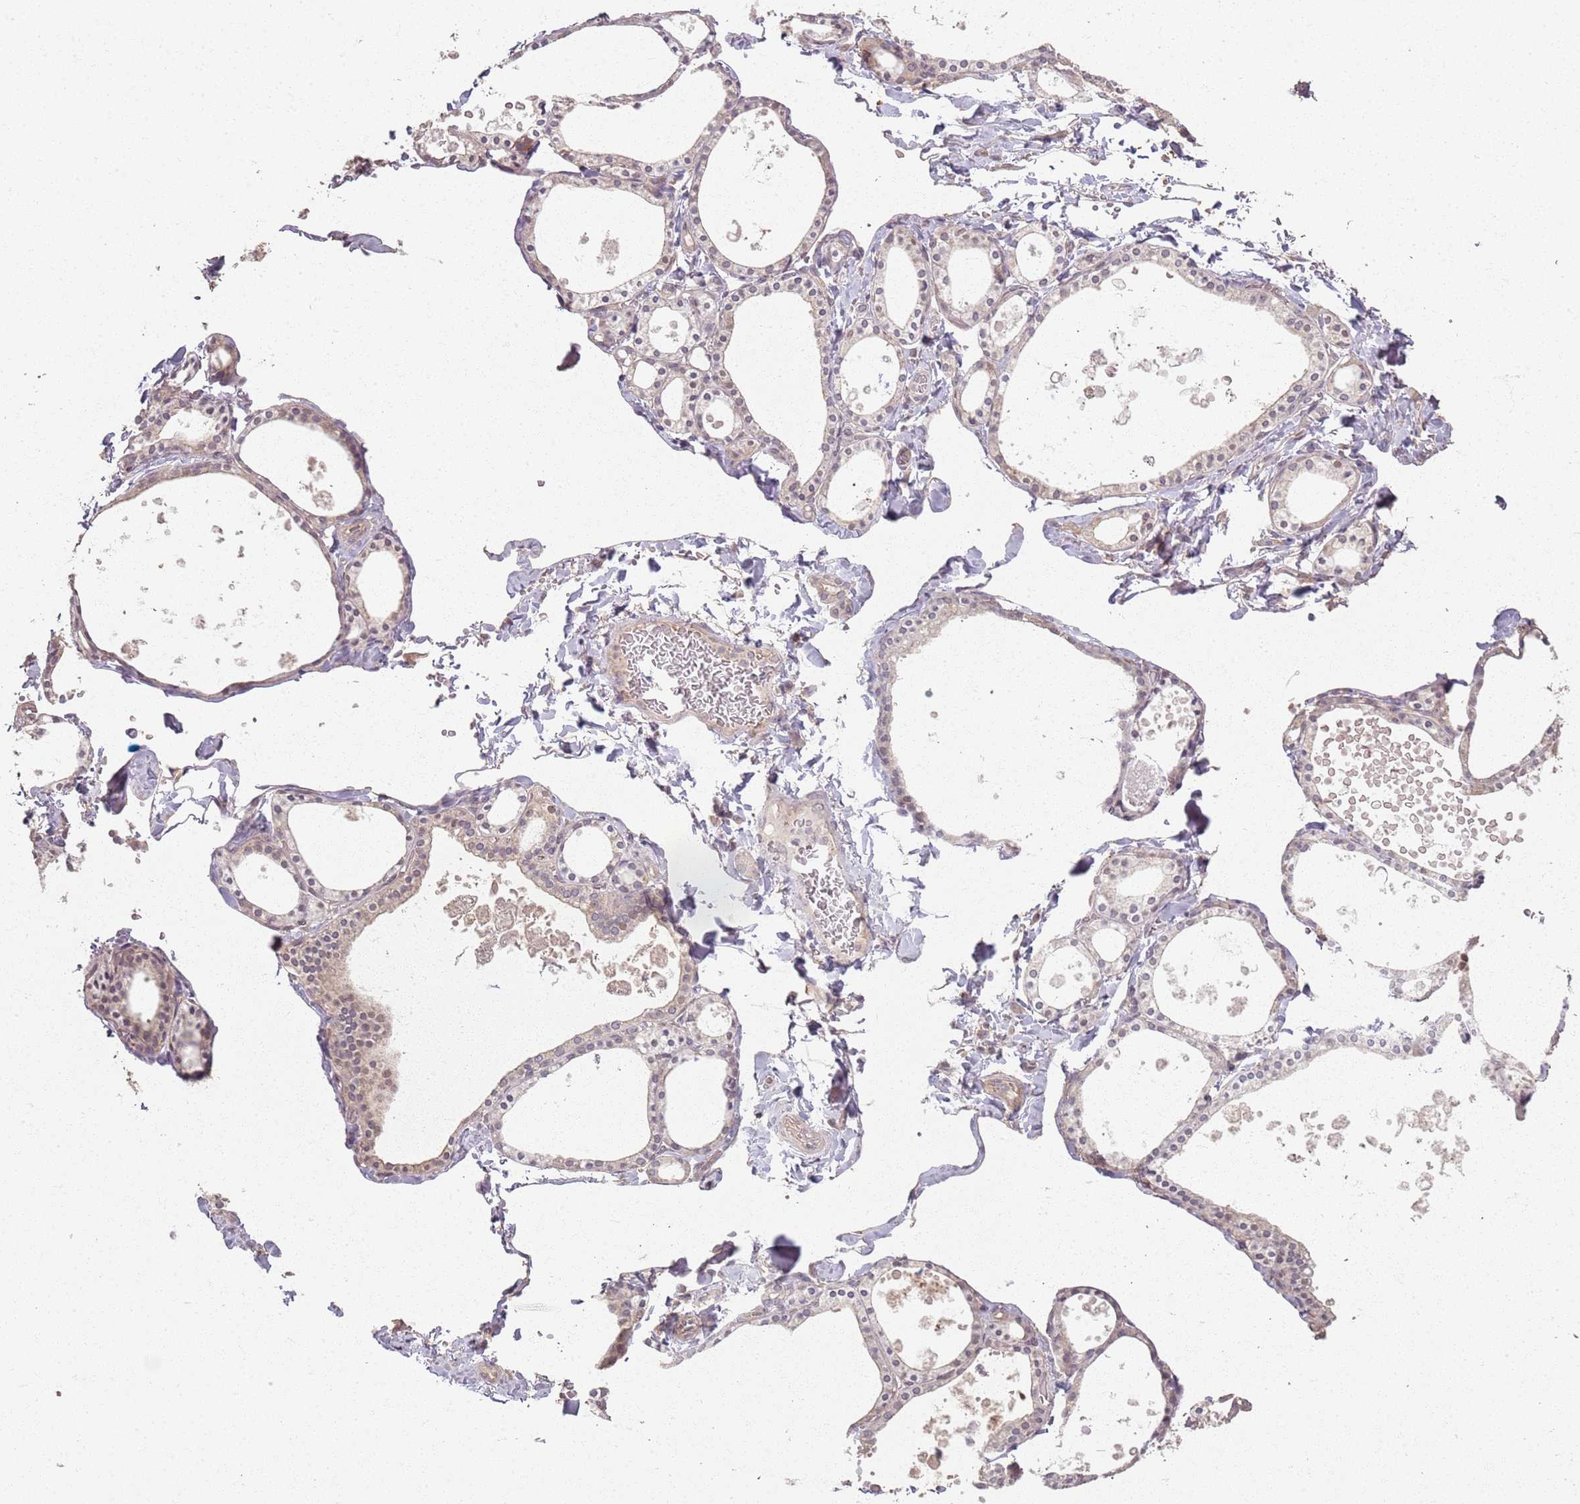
{"staining": {"intensity": "negative", "quantity": "none", "location": "none"}, "tissue": "thyroid gland", "cell_type": "Glandular cells", "image_type": "normal", "snomed": [{"axis": "morphology", "description": "Normal tissue, NOS"}, {"axis": "topography", "description": "Thyroid gland"}], "caption": "Immunohistochemistry (IHC) of normal thyroid gland displays no positivity in glandular cells. Brightfield microscopy of immunohistochemistry stained with DAB (3,3'-diaminobenzidine) (brown) and hematoxylin (blue), captured at high magnification.", "gene": "CCDC168", "patient": {"sex": "male", "age": 56}}